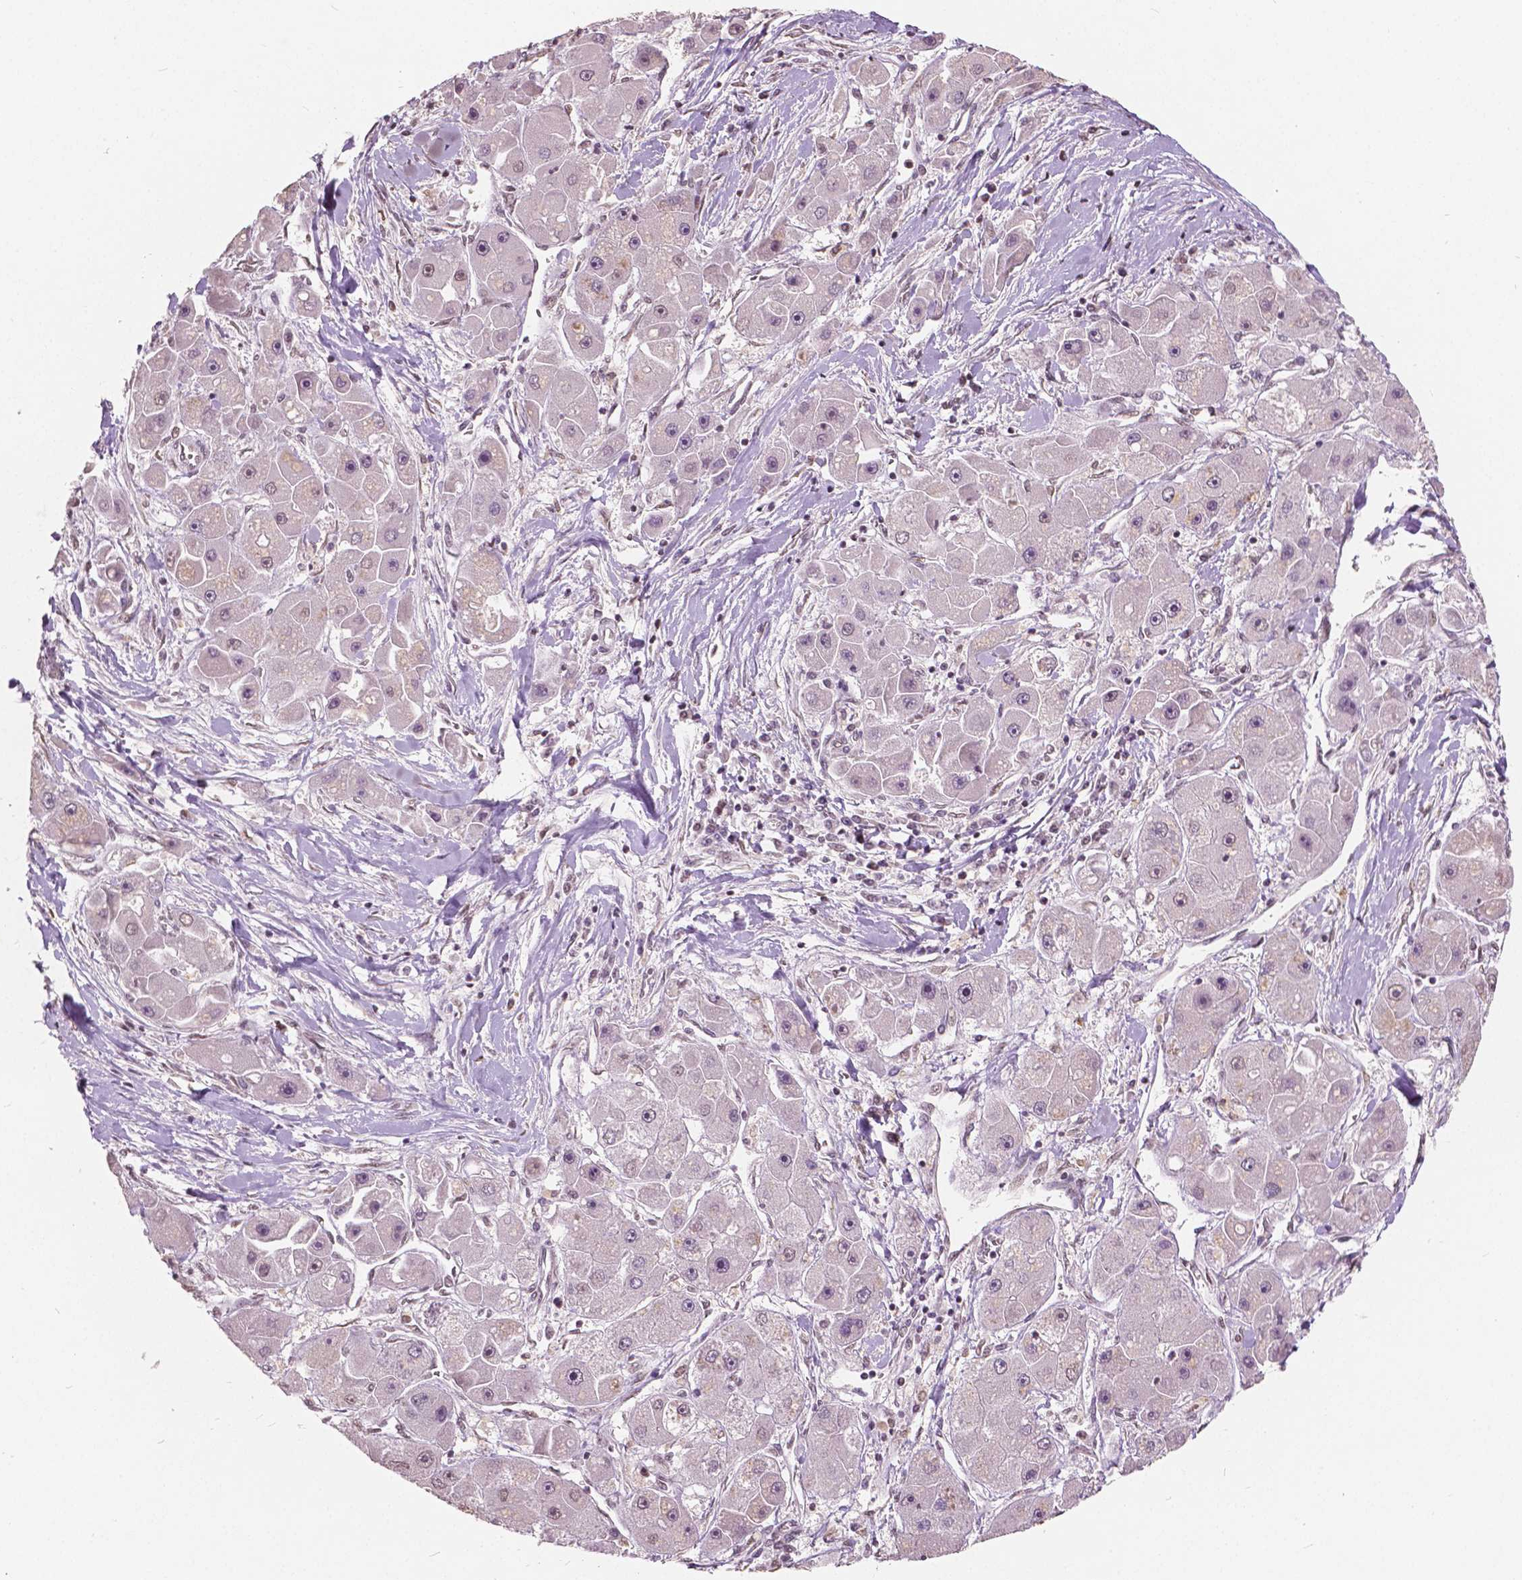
{"staining": {"intensity": "negative", "quantity": "none", "location": "none"}, "tissue": "liver cancer", "cell_type": "Tumor cells", "image_type": "cancer", "snomed": [{"axis": "morphology", "description": "Carcinoma, Hepatocellular, NOS"}, {"axis": "topography", "description": "Liver"}], "caption": "Immunohistochemical staining of human liver hepatocellular carcinoma reveals no significant positivity in tumor cells.", "gene": "HOXA10", "patient": {"sex": "male", "age": 24}}